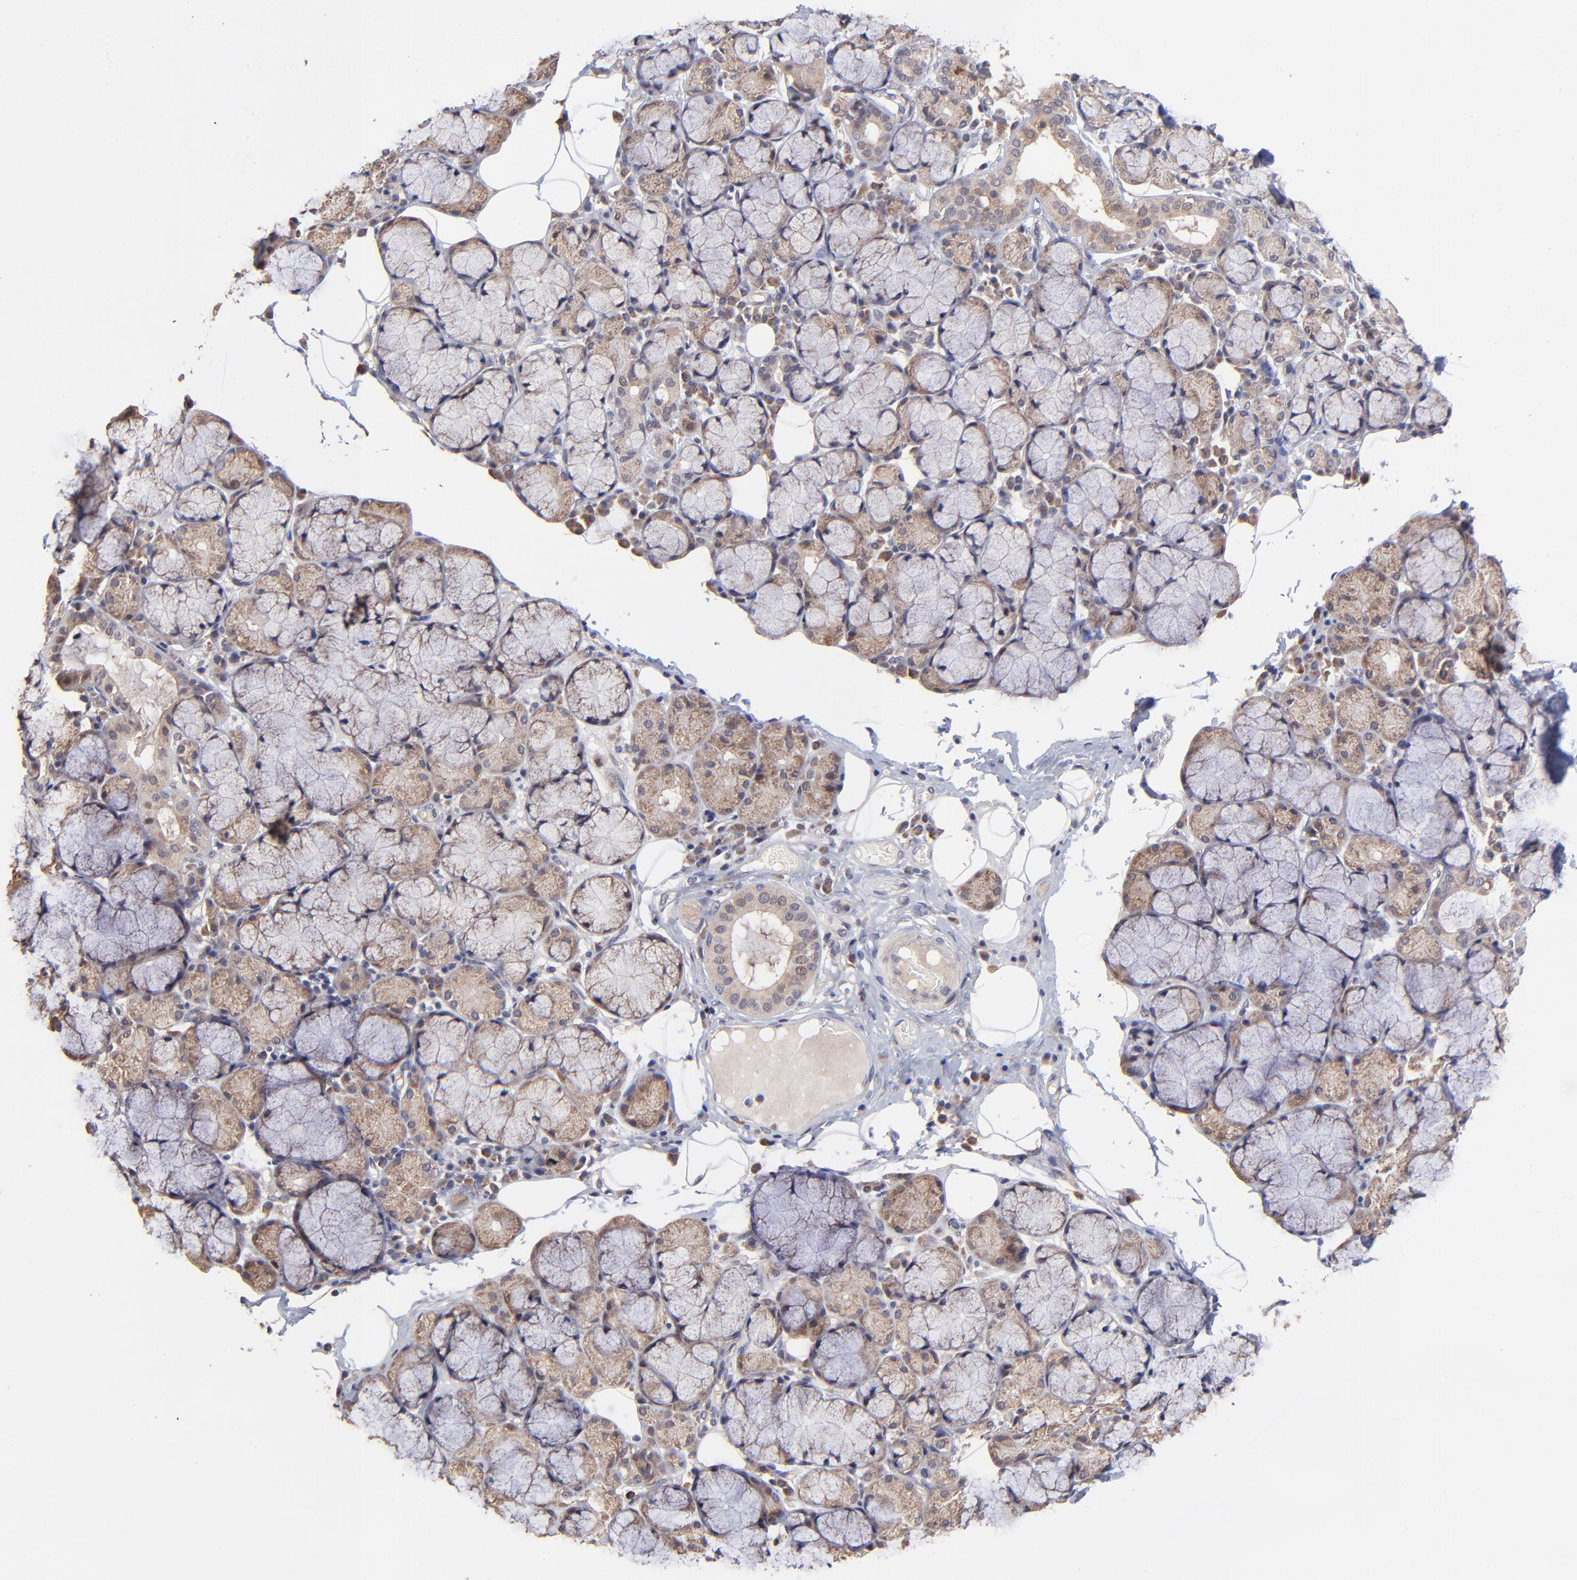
{"staining": {"intensity": "moderate", "quantity": ">75%", "location": "cytoplasmic/membranous"}, "tissue": "salivary gland", "cell_type": "Glandular cells", "image_type": "normal", "snomed": [{"axis": "morphology", "description": "Normal tissue, NOS"}, {"axis": "topography", "description": "Skeletal muscle"}, {"axis": "topography", "description": "Oral tissue"}, {"axis": "topography", "description": "Salivary gland"}, {"axis": "topography", "description": "Peripheral nerve tissue"}], "caption": "Immunohistochemistry (IHC) of unremarkable human salivary gland shows medium levels of moderate cytoplasmic/membranous expression in approximately >75% of glandular cells. (DAB = brown stain, brightfield microscopy at high magnification).", "gene": "BAIAP2L2", "patient": {"sex": "male", "age": 54}}